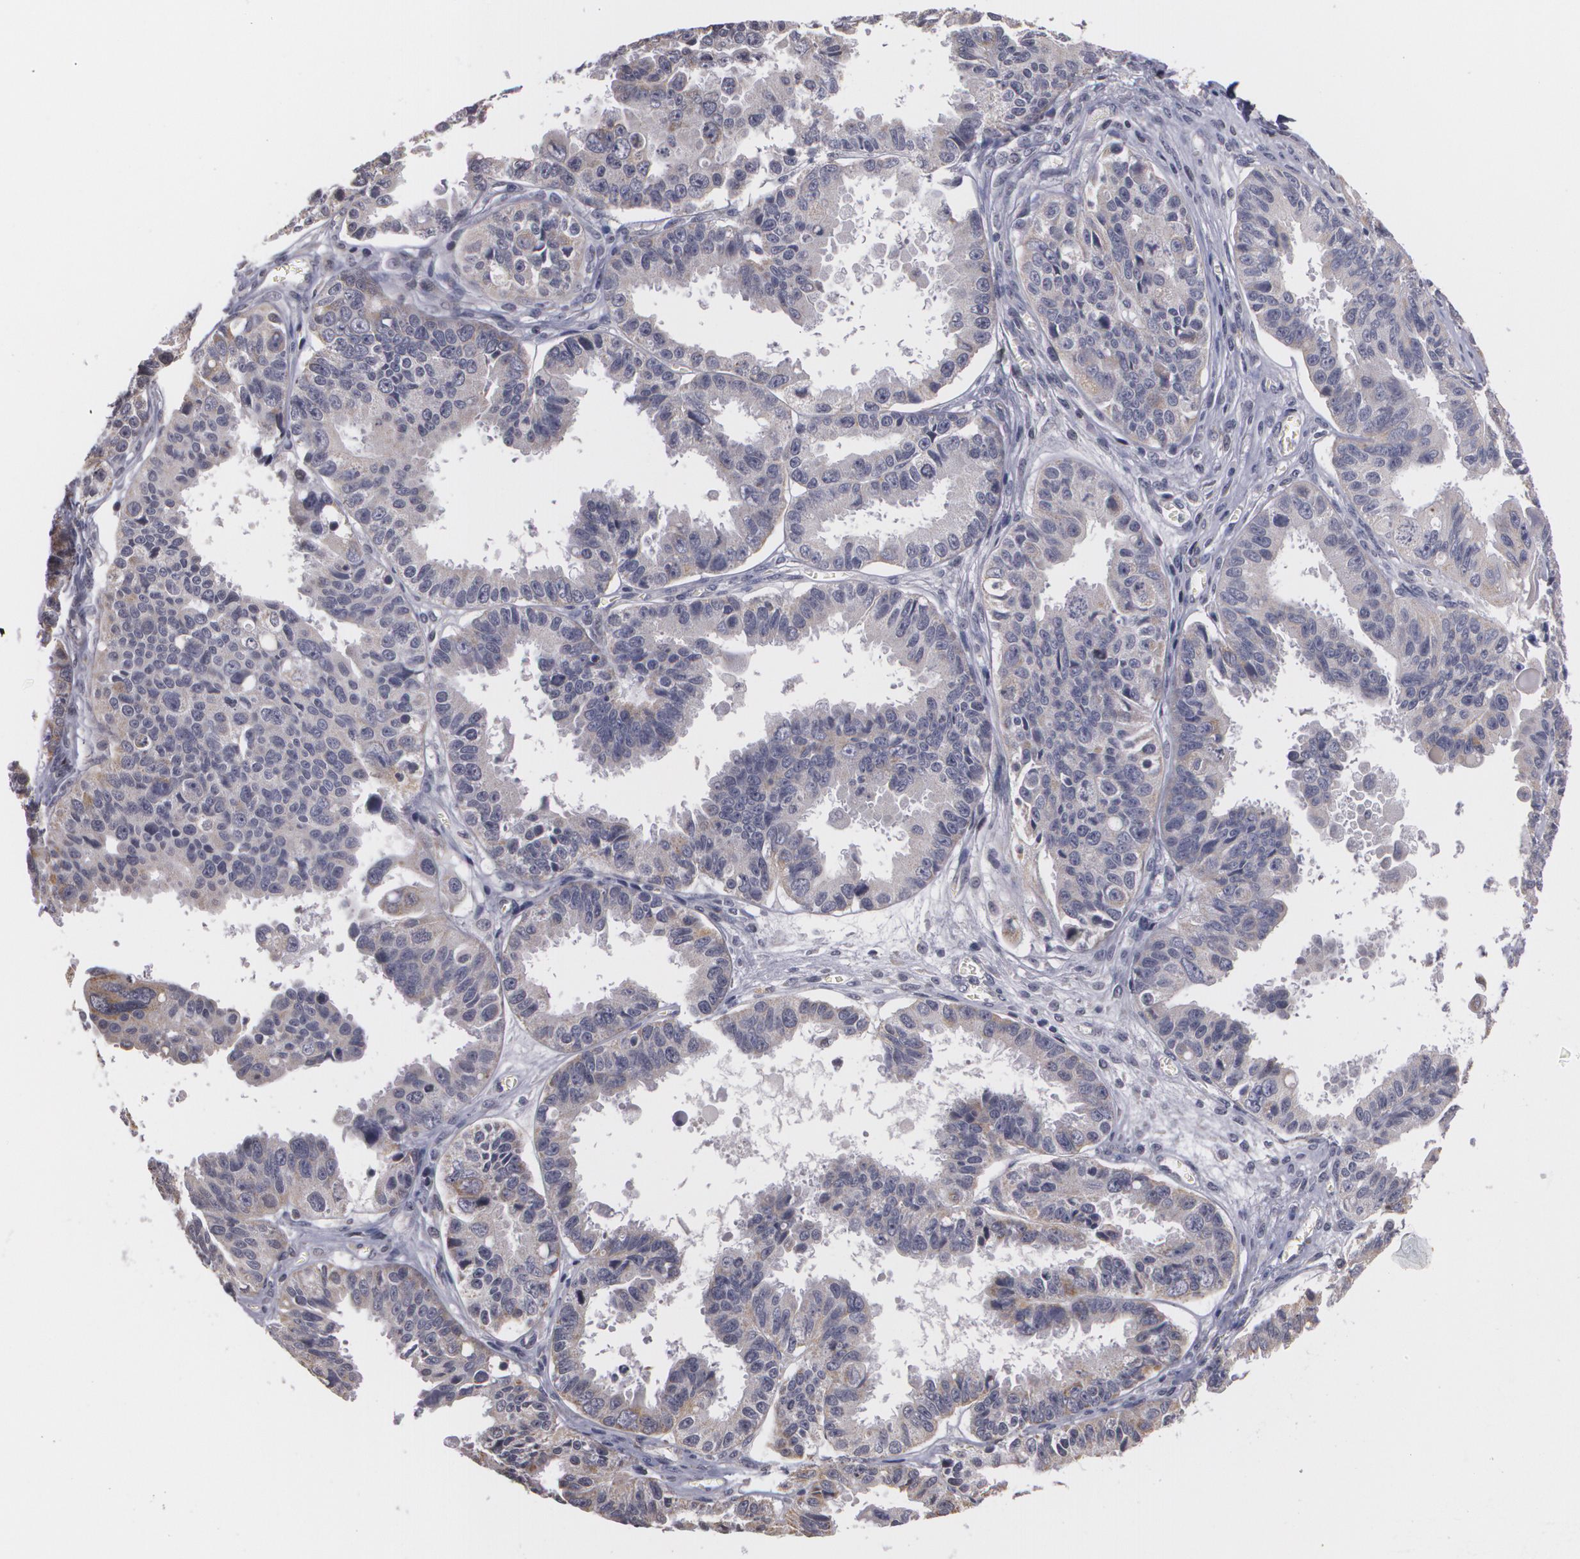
{"staining": {"intensity": "negative", "quantity": "none", "location": "none"}, "tissue": "ovarian cancer", "cell_type": "Tumor cells", "image_type": "cancer", "snomed": [{"axis": "morphology", "description": "Carcinoma, endometroid"}, {"axis": "topography", "description": "Ovary"}], "caption": "High power microscopy histopathology image of an immunohistochemistry micrograph of ovarian endometroid carcinoma, revealing no significant staining in tumor cells. The staining is performed using DAB (3,3'-diaminobenzidine) brown chromogen with nuclei counter-stained in using hematoxylin.", "gene": "THRB", "patient": {"sex": "female", "age": 85}}